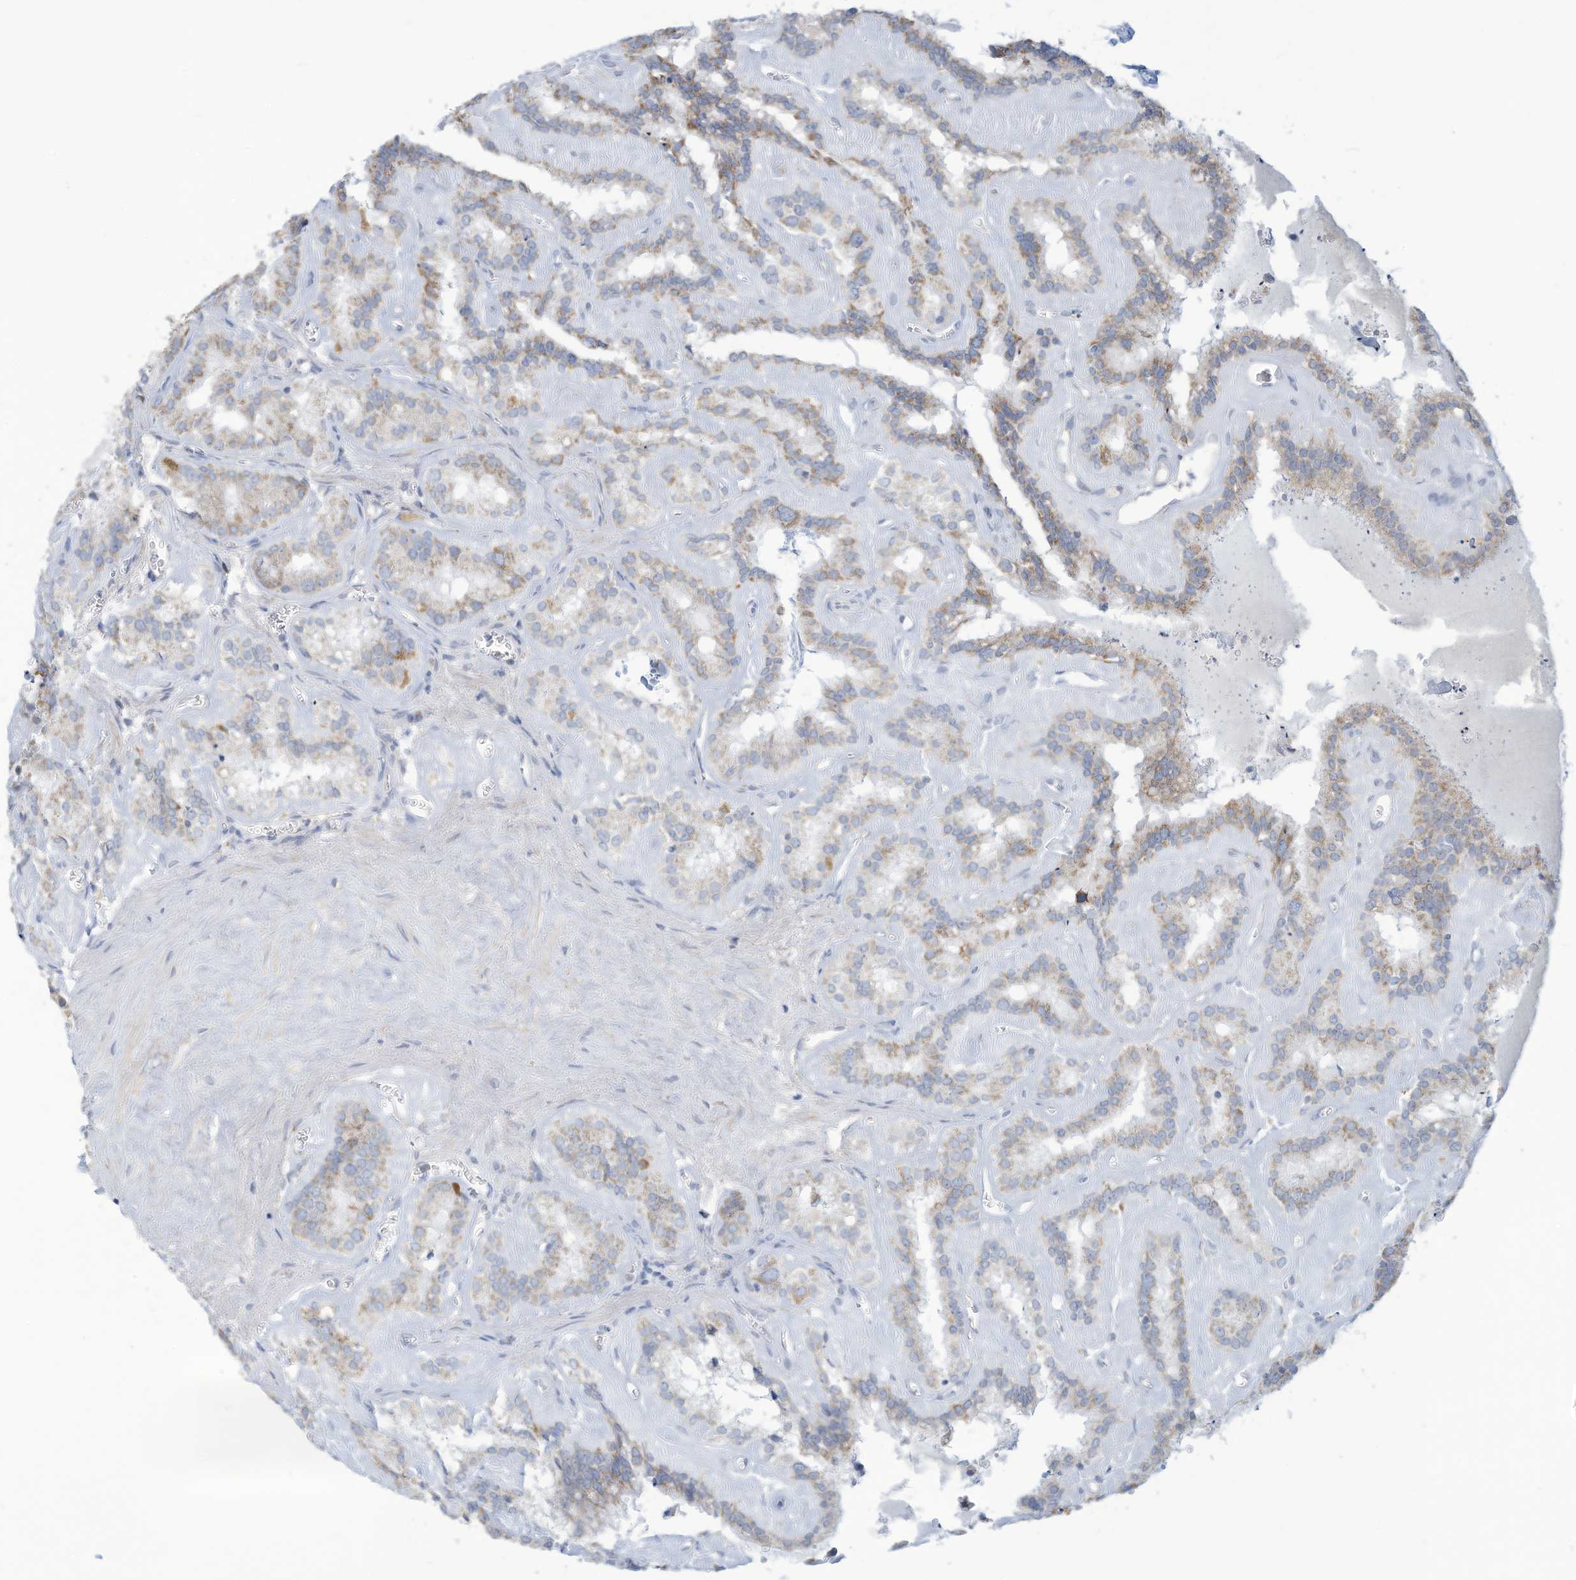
{"staining": {"intensity": "moderate", "quantity": "<25%", "location": "cytoplasmic/membranous"}, "tissue": "seminal vesicle", "cell_type": "Glandular cells", "image_type": "normal", "snomed": [{"axis": "morphology", "description": "Normal tissue, NOS"}, {"axis": "topography", "description": "Prostate"}, {"axis": "topography", "description": "Seminal veicle"}], "caption": "Unremarkable seminal vesicle was stained to show a protein in brown. There is low levels of moderate cytoplasmic/membranous staining in about <25% of glandular cells.", "gene": "NLN", "patient": {"sex": "male", "age": 59}}